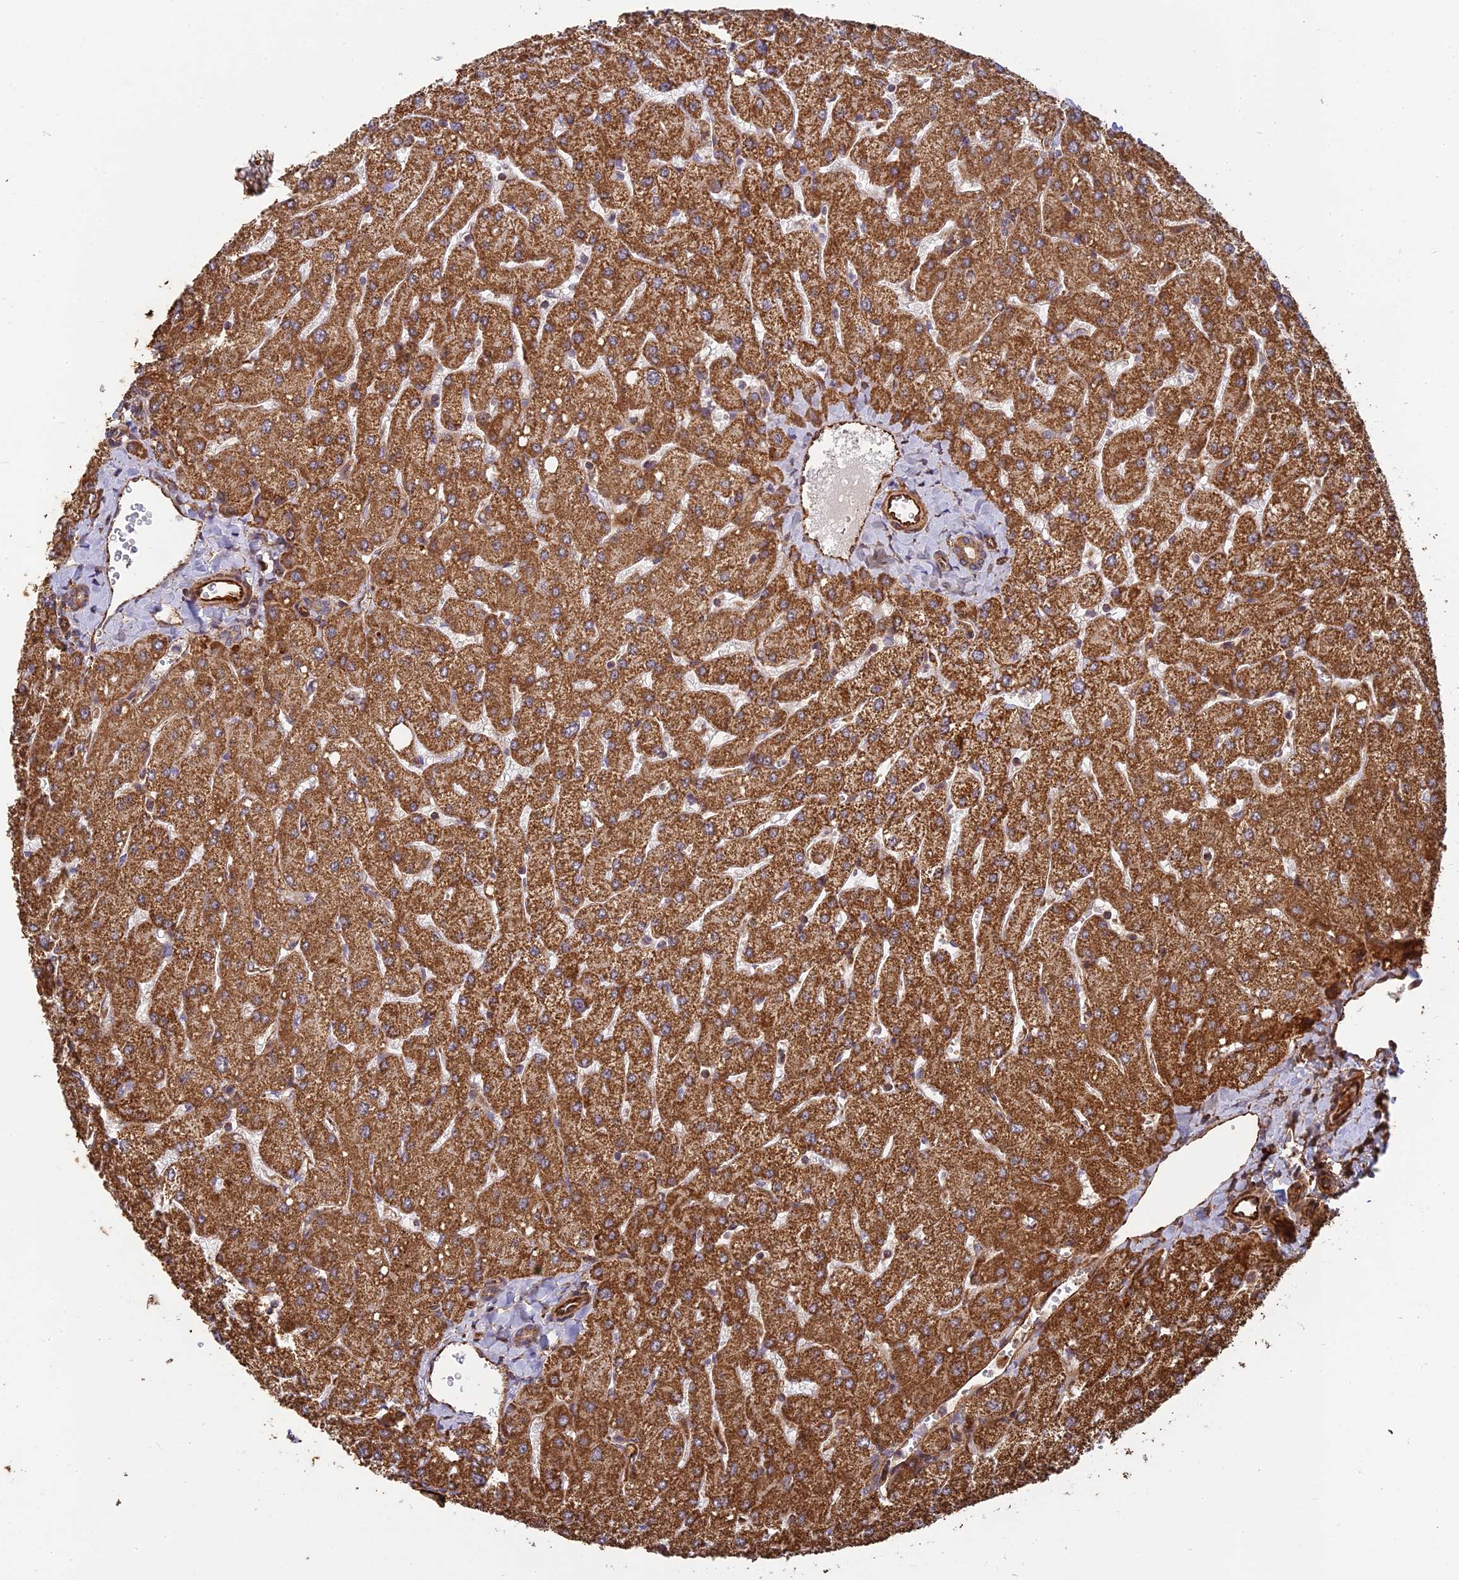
{"staining": {"intensity": "moderate", "quantity": ">75%", "location": "cytoplasmic/membranous"}, "tissue": "liver", "cell_type": "Cholangiocytes", "image_type": "normal", "snomed": [{"axis": "morphology", "description": "Normal tissue, NOS"}, {"axis": "topography", "description": "Liver"}], "caption": "This photomicrograph reveals unremarkable liver stained with IHC to label a protein in brown. The cytoplasmic/membranous of cholangiocytes show moderate positivity for the protein. Nuclei are counter-stained blue.", "gene": "DSTYK", "patient": {"sex": "male", "age": 55}}